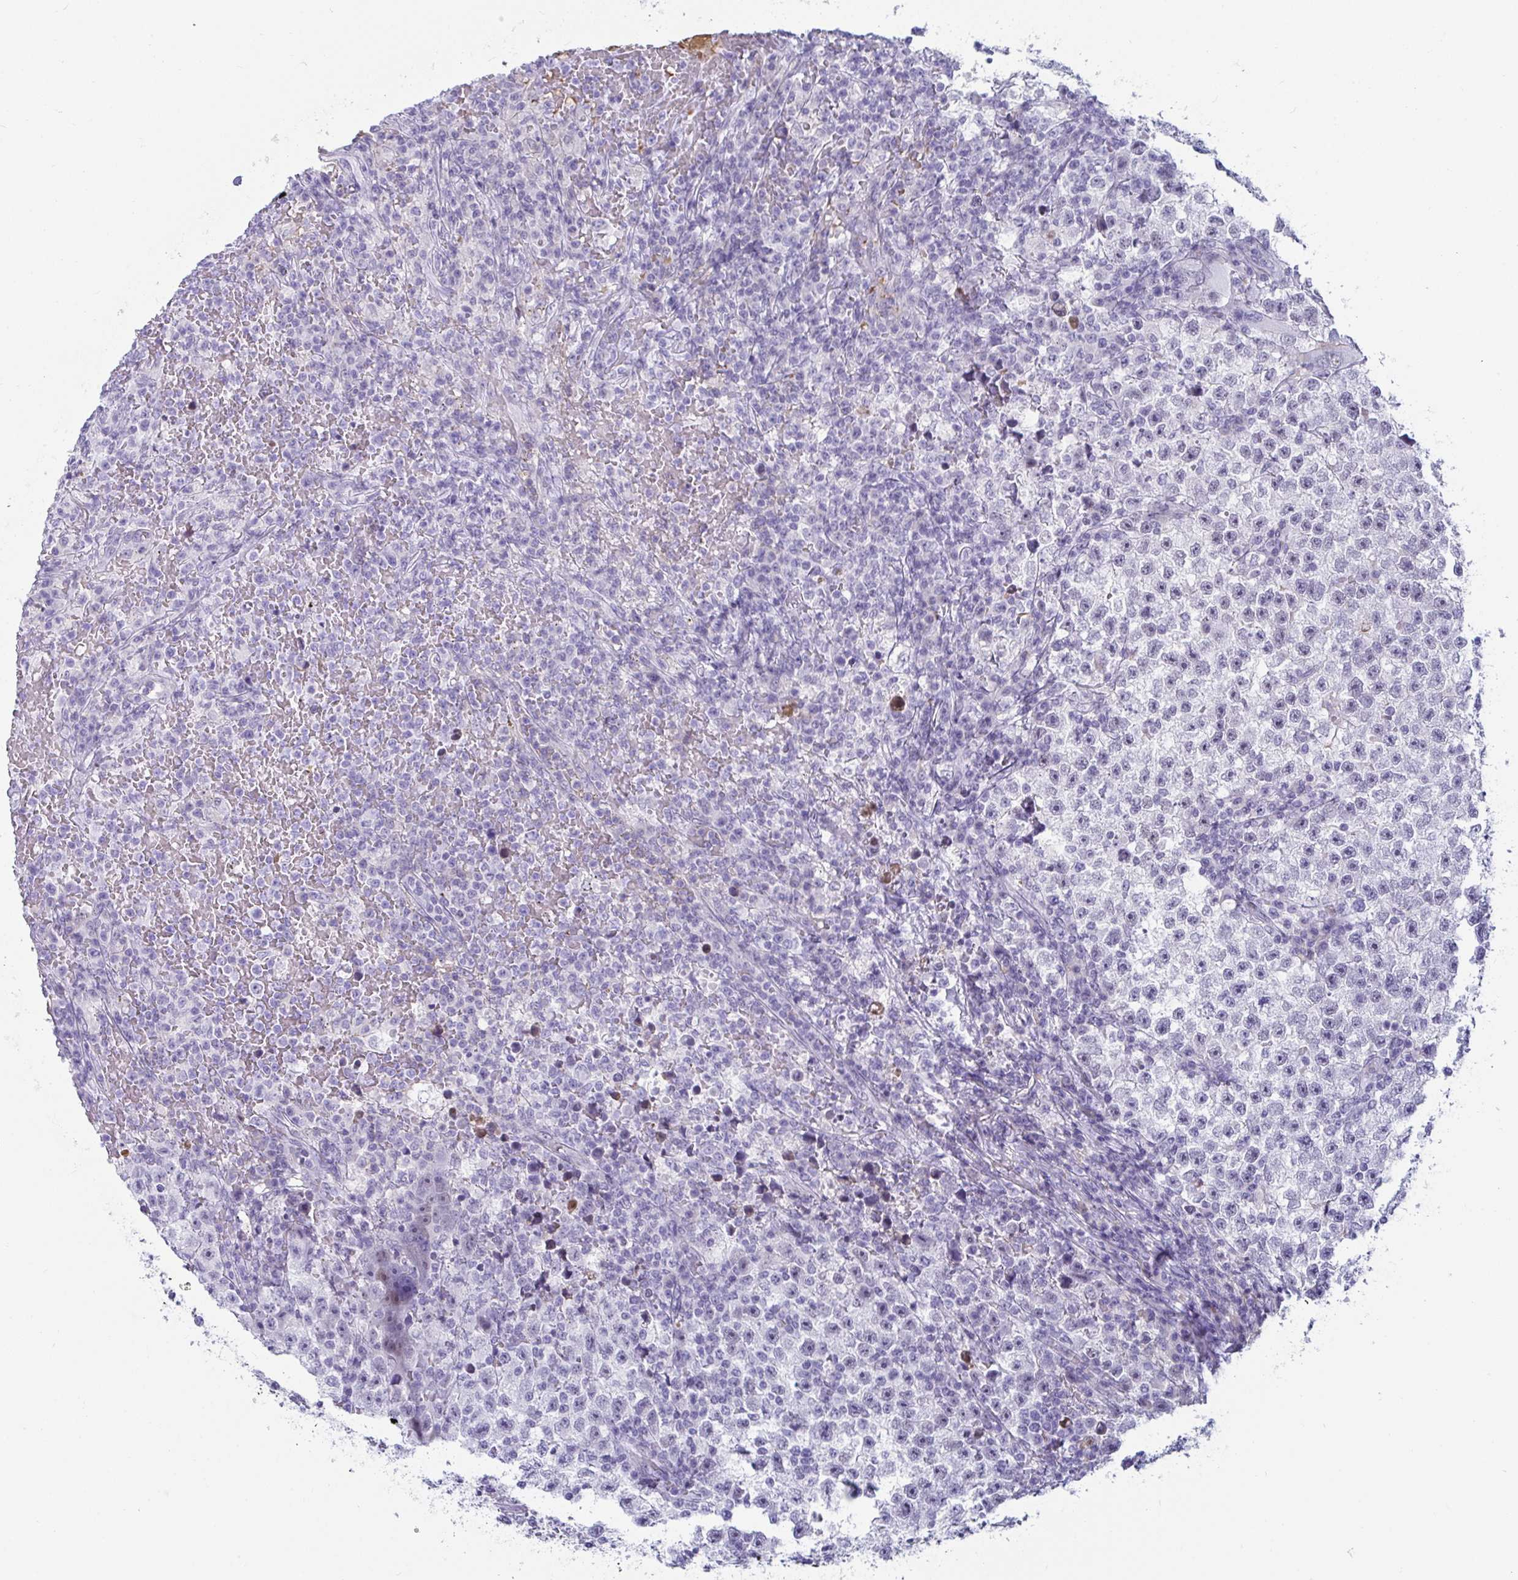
{"staining": {"intensity": "negative", "quantity": "none", "location": "none"}, "tissue": "testis cancer", "cell_type": "Tumor cells", "image_type": "cancer", "snomed": [{"axis": "morphology", "description": "Seminoma, NOS"}, {"axis": "topography", "description": "Testis"}], "caption": "Protein analysis of testis seminoma exhibits no significant expression in tumor cells. Brightfield microscopy of IHC stained with DAB (brown) and hematoxylin (blue), captured at high magnification.", "gene": "NPY", "patient": {"sex": "male", "age": 22}}